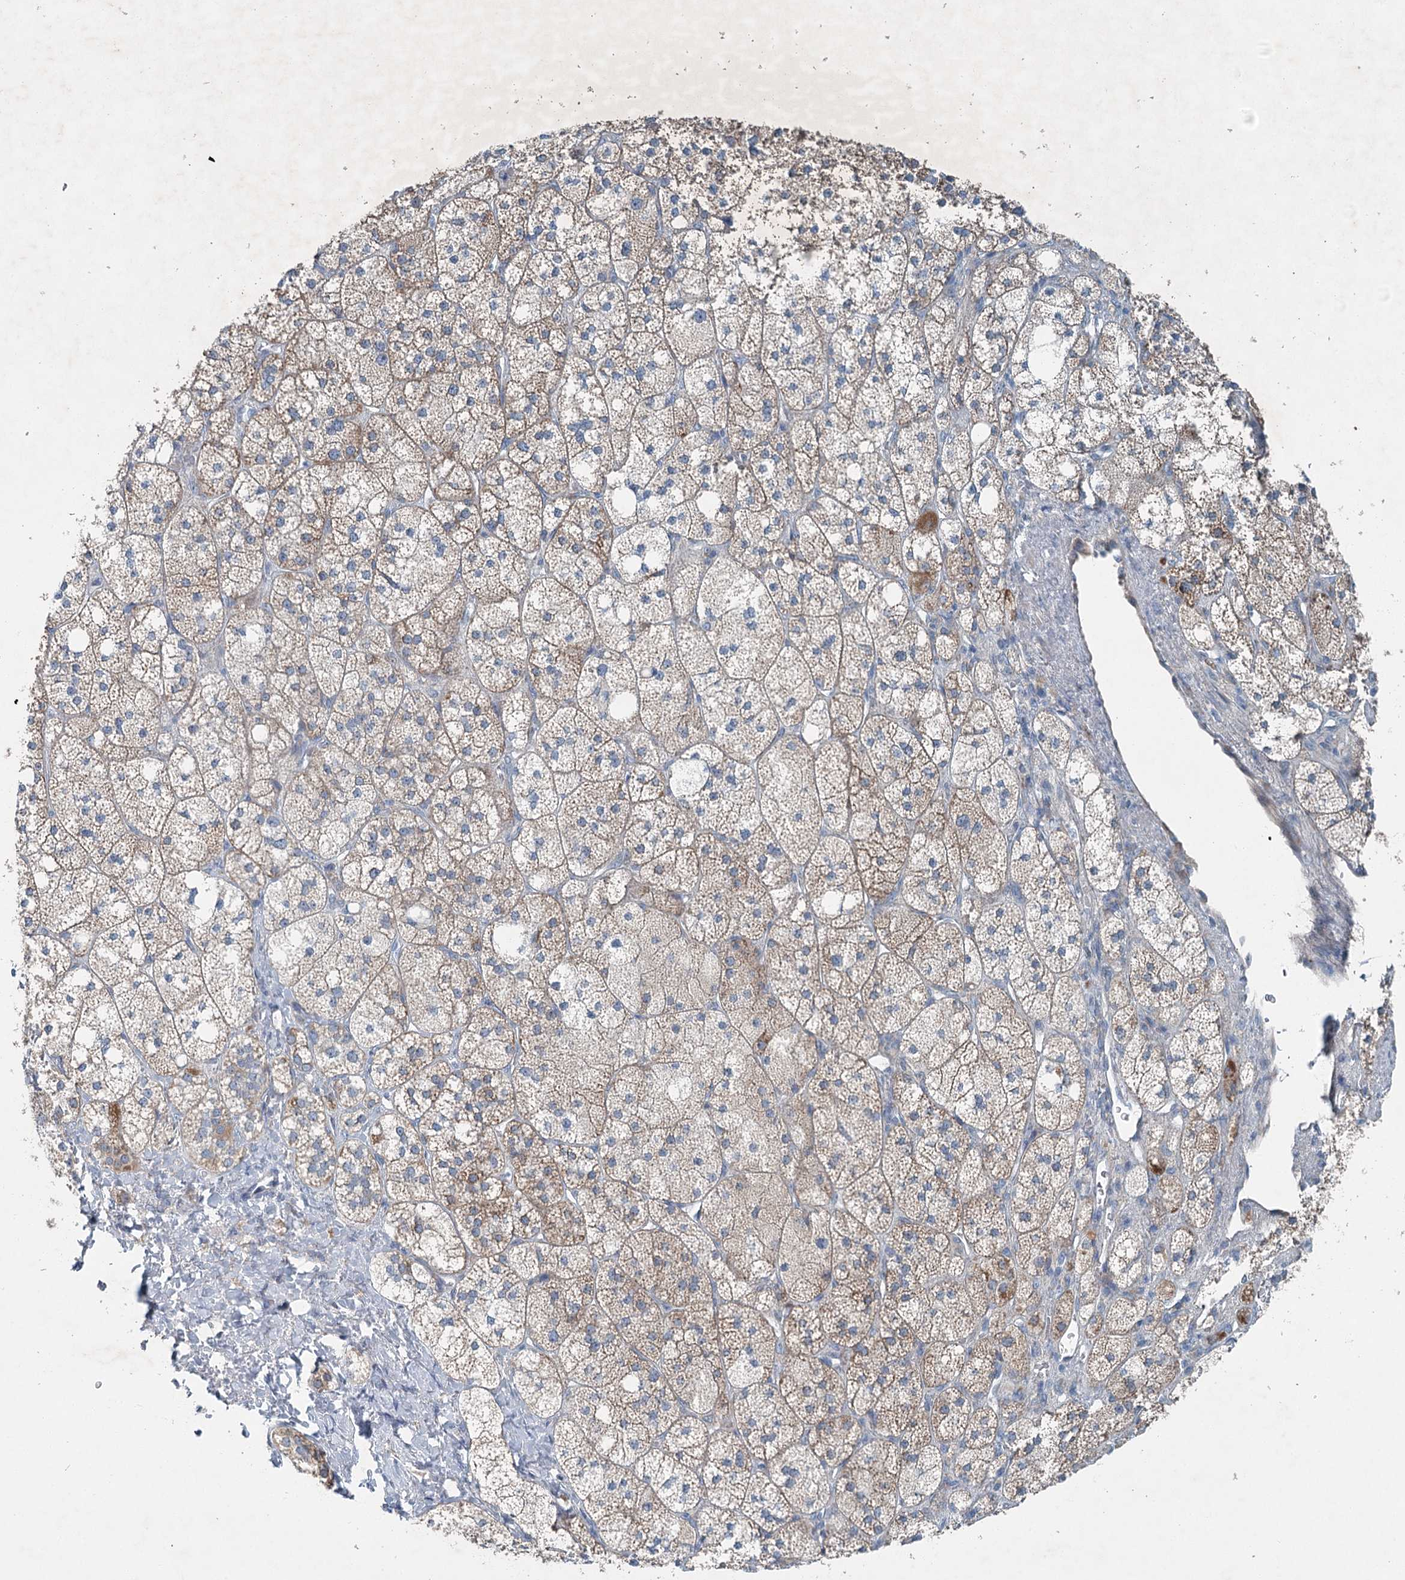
{"staining": {"intensity": "moderate", "quantity": "25%-75%", "location": "cytoplasmic/membranous"}, "tissue": "adrenal gland", "cell_type": "Glandular cells", "image_type": "normal", "snomed": [{"axis": "morphology", "description": "Normal tissue, NOS"}, {"axis": "topography", "description": "Adrenal gland"}], "caption": "A high-resolution photomicrograph shows immunohistochemistry staining of normal adrenal gland, which reveals moderate cytoplasmic/membranous positivity in about 25%-75% of glandular cells. Nuclei are stained in blue.", "gene": "CHCHD5", "patient": {"sex": "male", "age": 61}}